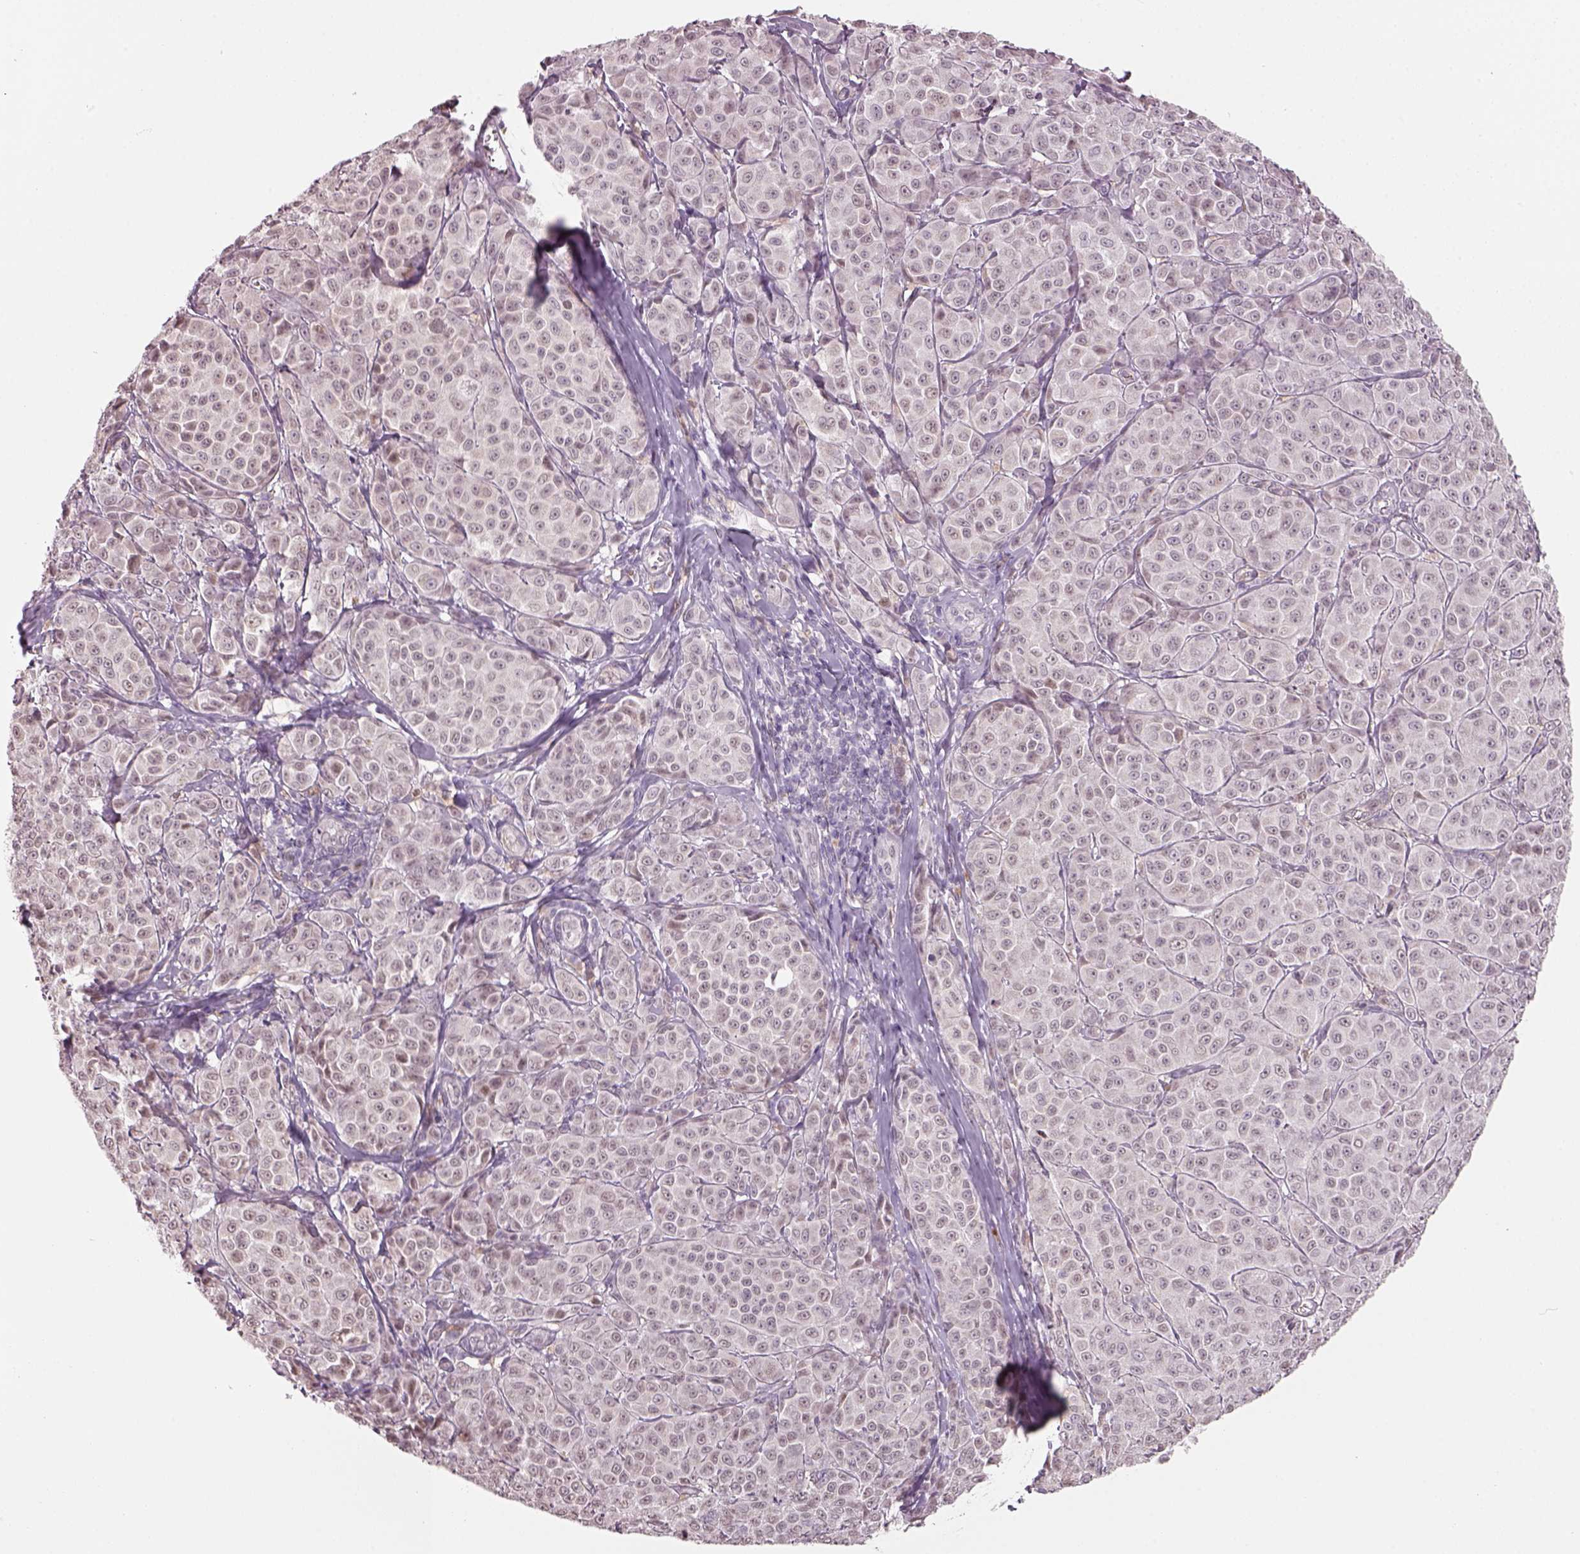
{"staining": {"intensity": "negative", "quantity": "none", "location": "none"}, "tissue": "melanoma", "cell_type": "Tumor cells", "image_type": "cancer", "snomed": [{"axis": "morphology", "description": "Malignant melanoma, NOS"}, {"axis": "topography", "description": "Skin"}], "caption": "This micrograph is of melanoma stained with IHC to label a protein in brown with the nuclei are counter-stained blue. There is no positivity in tumor cells. The staining was performed using DAB (3,3'-diaminobenzidine) to visualize the protein expression in brown, while the nuclei were stained in blue with hematoxylin (Magnification: 20x).", "gene": "NAT8", "patient": {"sex": "male", "age": 89}}